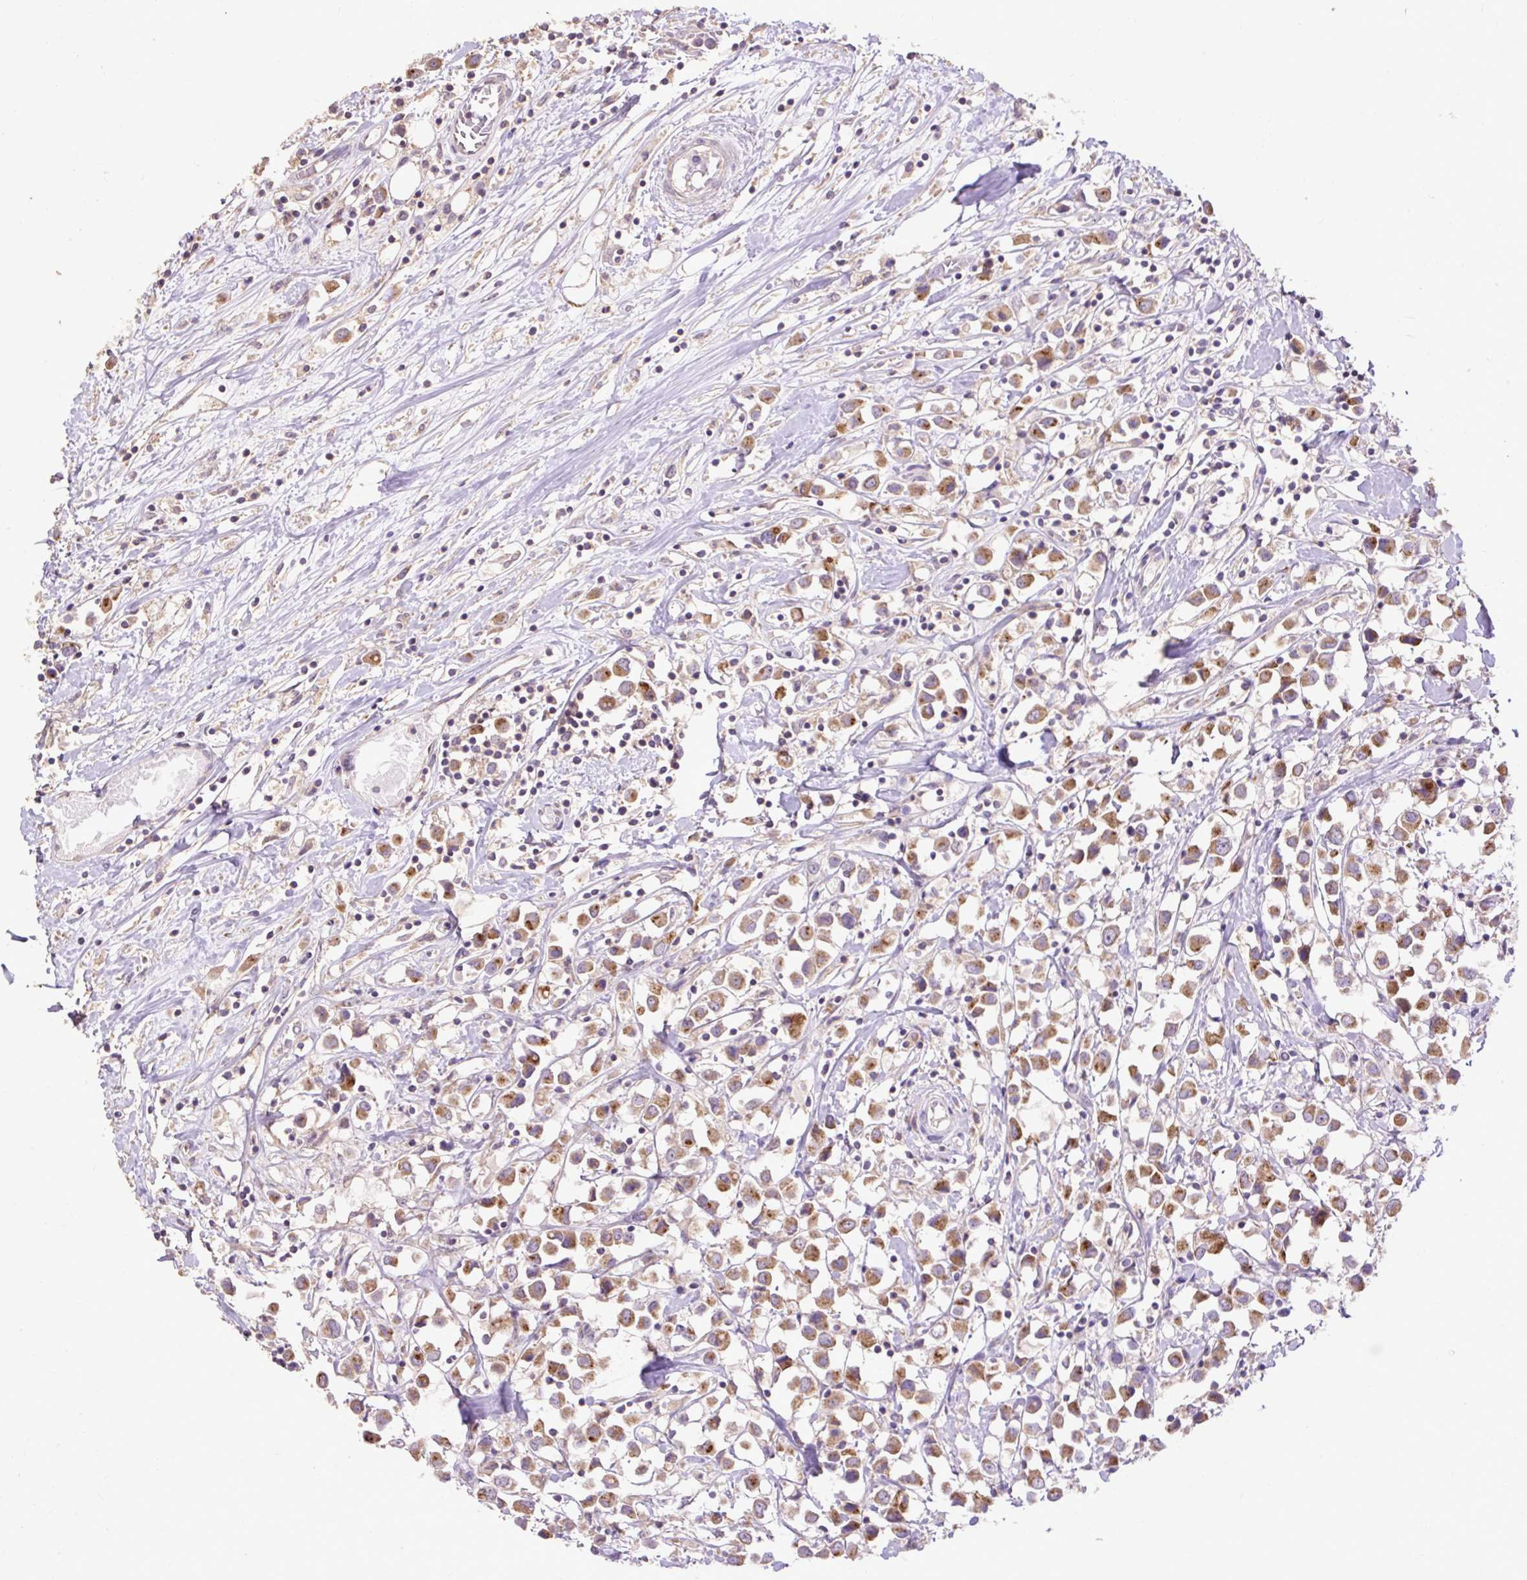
{"staining": {"intensity": "moderate", "quantity": ">75%", "location": "cytoplasmic/membranous"}, "tissue": "breast cancer", "cell_type": "Tumor cells", "image_type": "cancer", "snomed": [{"axis": "morphology", "description": "Duct carcinoma"}, {"axis": "topography", "description": "Breast"}], "caption": "A brown stain labels moderate cytoplasmic/membranous positivity of a protein in infiltrating ductal carcinoma (breast) tumor cells.", "gene": "ABR", "patient": {"sex": "female", "age": 61}}